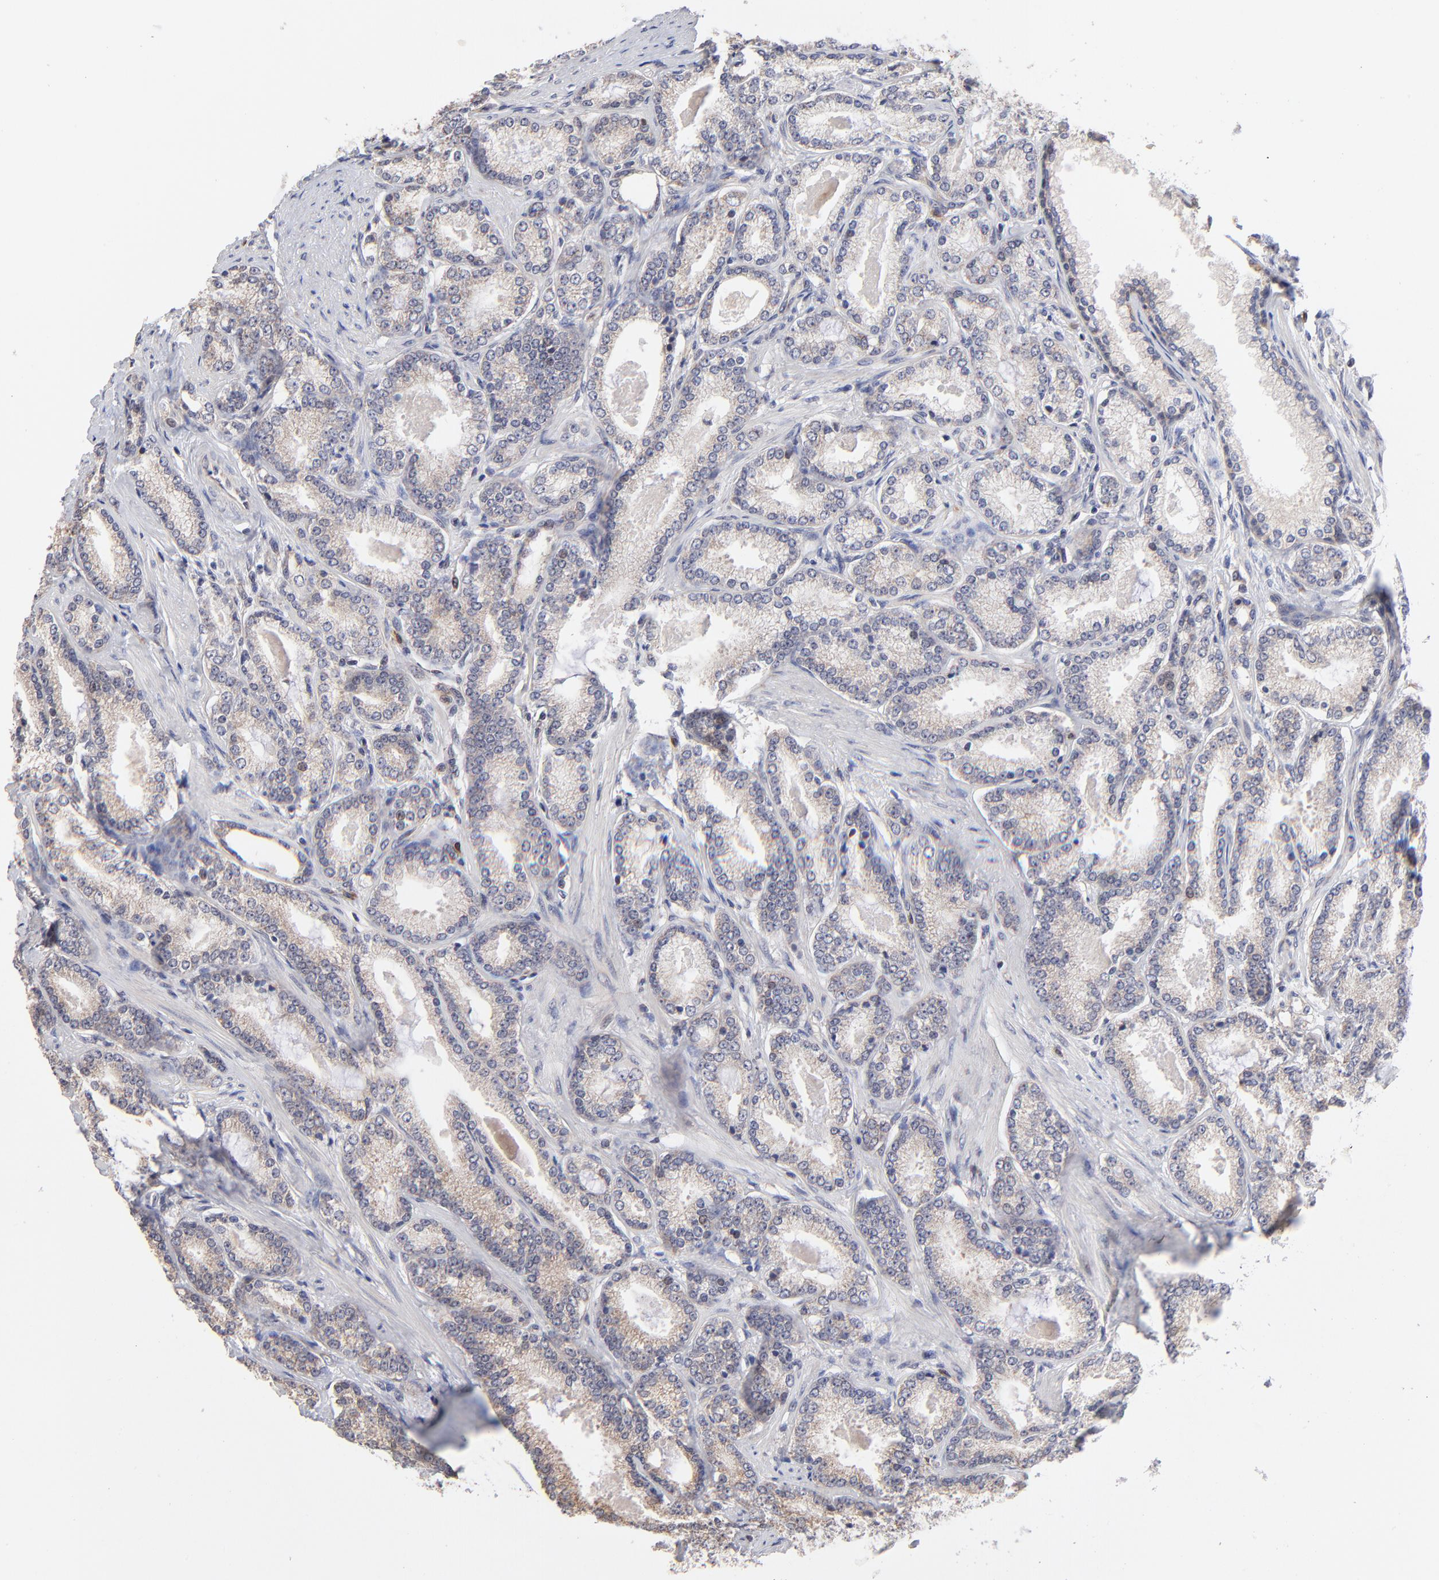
{"staining": {"intensity": "weak", "quantity": "25%-75%", "location": "cytoplasmic/membranous"}, "tissue": "prostate cancer", "cell_type": "Tumor cells", "image_type": "cancer", "snomed": [{"axis": "morphology", "description": "Adenocarcinoma, Low grade"}, {"axis": "topography", "description": "Prostate"}], "caption": "This image demonstrates immunohistochemistry (IHC) staining of low-grade adenocarcinoma (prostate), with low weak cytoplasmic/membranous positivity in approximately 25%-75% of tumor cells.", "gene": "FBXL12", "patient": {"sex": "male", "age": 71}}